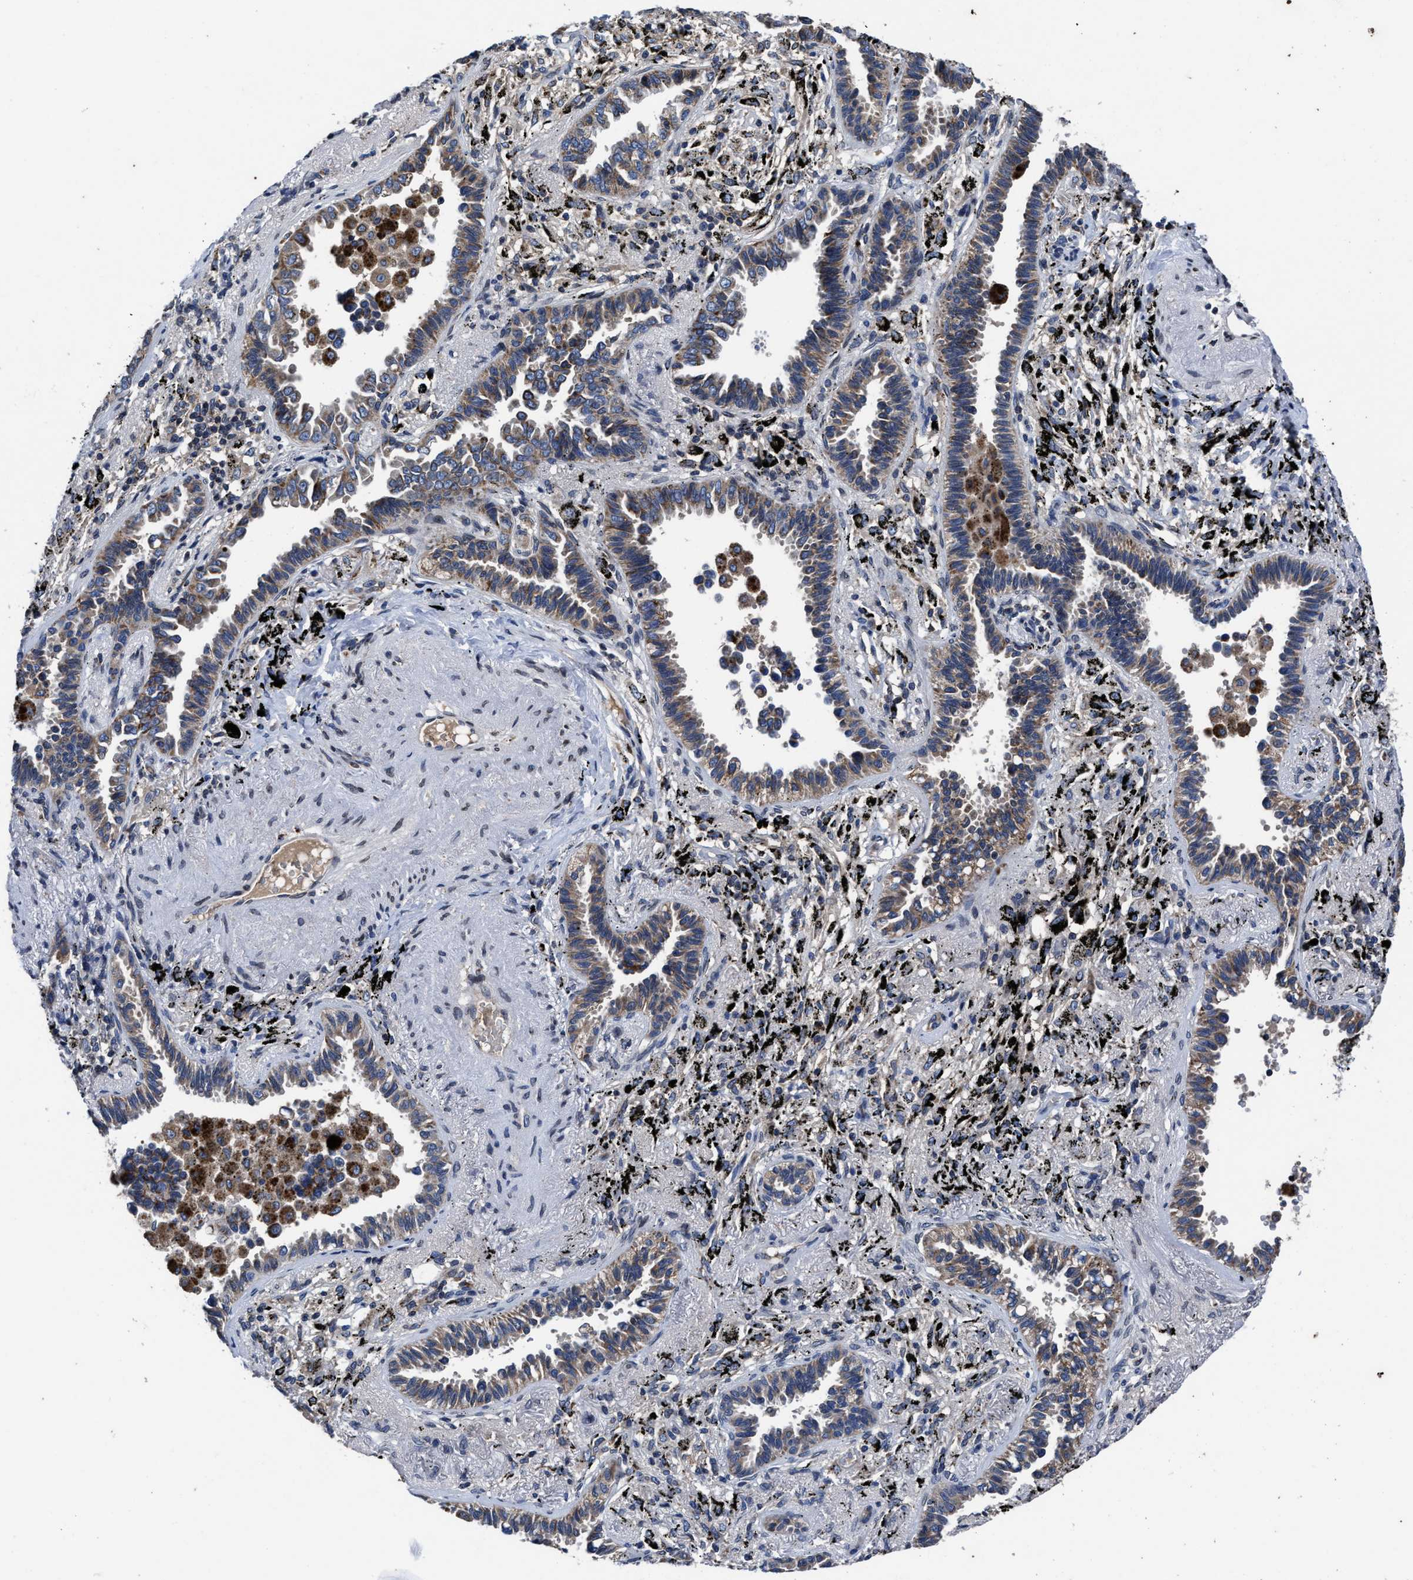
{"staining": {"intensity": "weak", "quantity": ">75%", "location": "cytoplasmic/membranous"}, "tissue": "lung cancer", "cell_type": "Tumor cells", "image_type": "cancer", "snomed": [{"axis": "morphology", "description": "Adenocarcinoma, NOS"}, {"axis": "topography", "description": "Lung"}], "caption": "This is an image of IHC staining of lung cancer (adenocarcinoma), which shows weak positivity in the cytoplasmic/membranous of tumor cells.", "gene": "CACNA1D", "patient": {"sex": "male", "age": 59}}